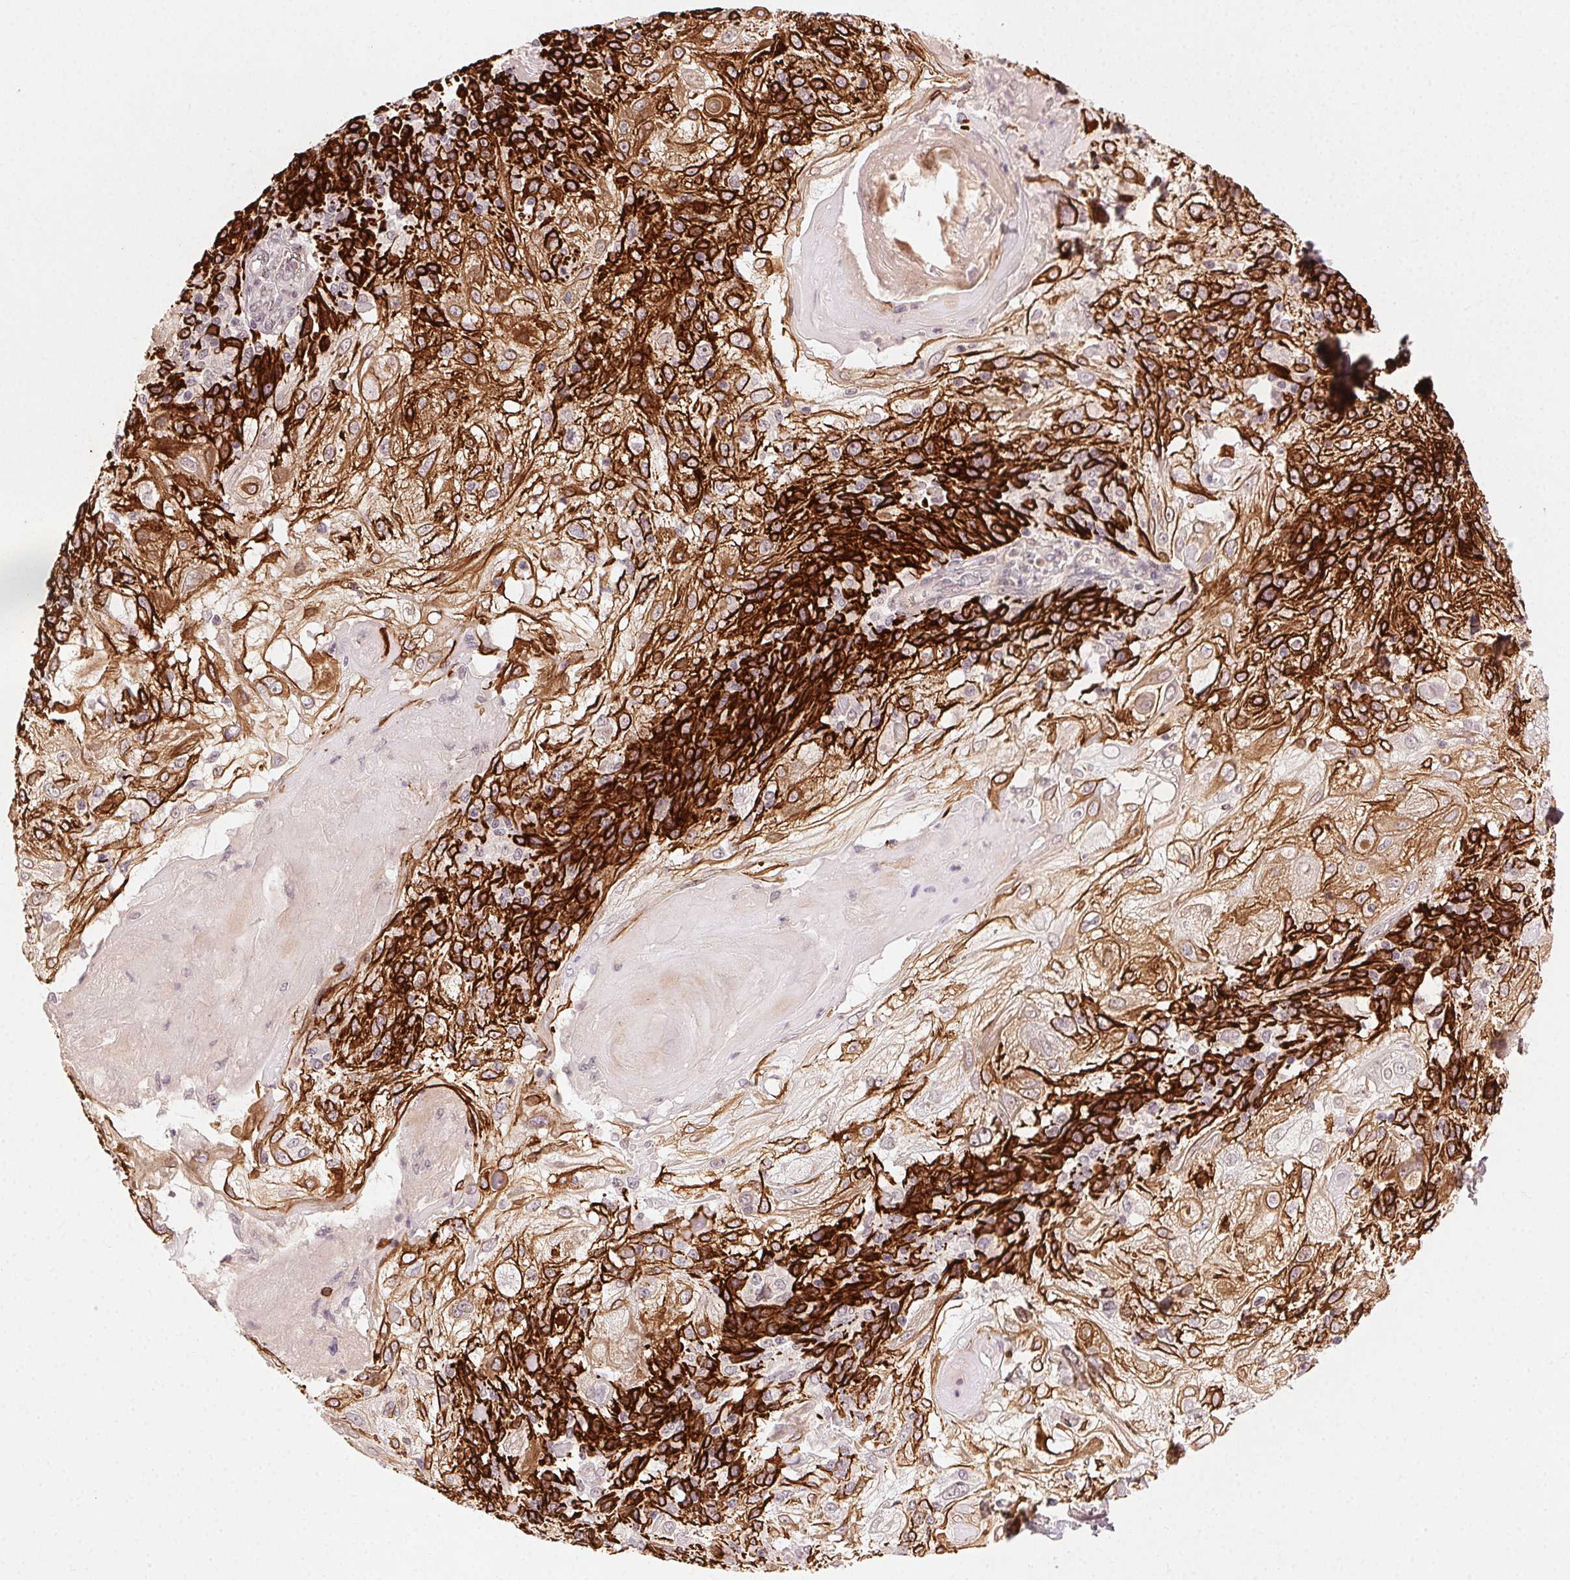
{"staining": {"intensity": "strong", "quantity": "25%-75%", "location": "cytoplasmic/membranous"}, "tissue": "skin cancer", "cell_type": "Tumor cells", "image_type": "cancer", "snomed": [{"axis": "morphology", "description": "Normal tissue, NOS"}, {"axis": "morphology", "description": "Squamous cell carcinoma, NOS"}, {"axis": "topography", "description": "Skin"}], "caption": "Immunohistochemistry (IHC) image of neoplastic tissue: human skin cancer (squamous cell carcinoma) stained using immunohistochemistry exhibits high levels of strong protein expression localized specifically in the cytoplasmic/membranous of tumor cells, appearing as a cytoplasmic/membranous brown color.", "gene": "TUB", "patient": {"sex": "female", "age": 83}}